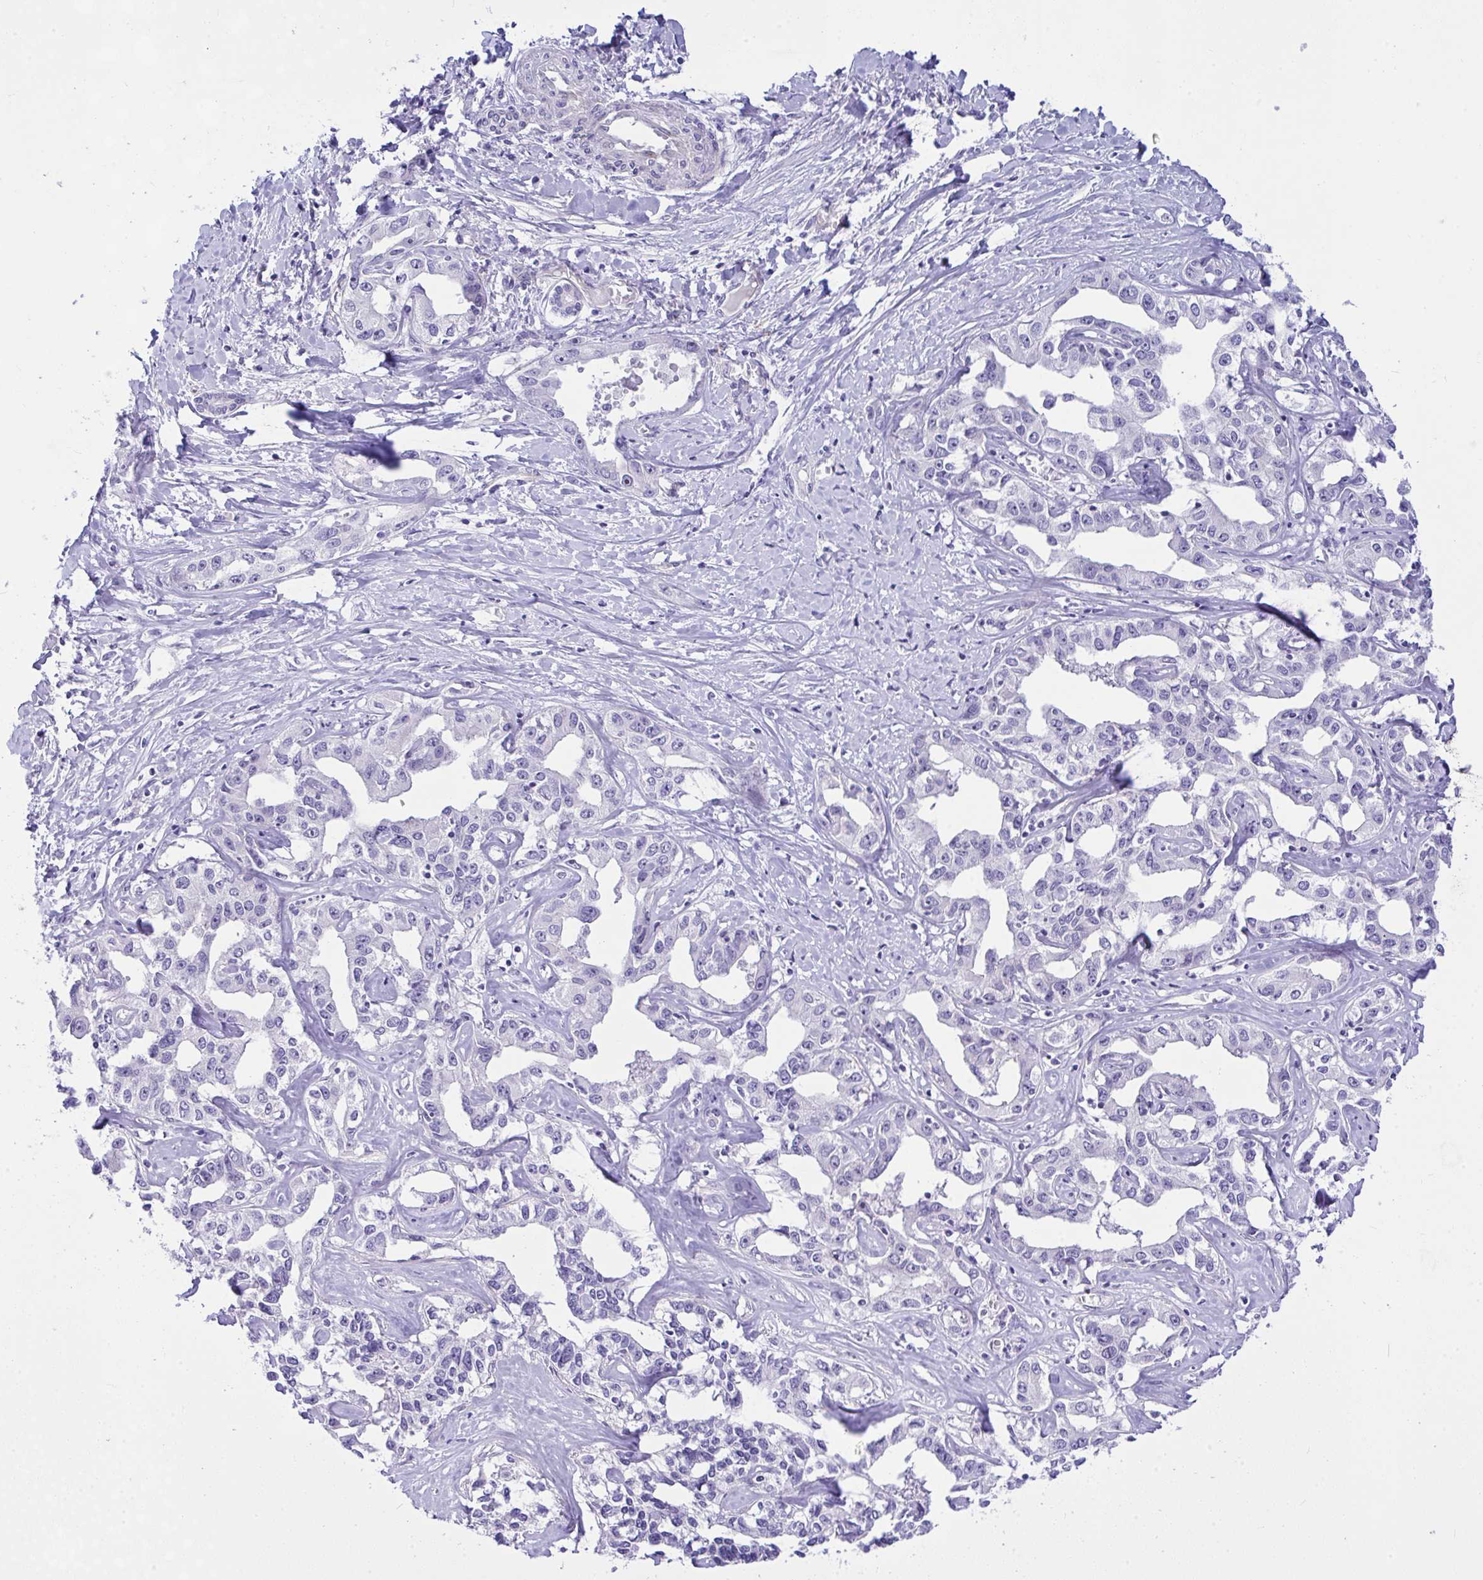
{"staining": {"intensity": "negative", "quantity": "none", "location": "none"}, "tissue": "liver cancer", "cell_type": "Tumor cells", "image_type": "cancer", "snomed": [{"axis": "morphology", "description": "Cholangiocarcinoma"}, {"axis": "topography", "description": "Liver"}], "caption": "This is an IHC histopathology image of cholangiocarcinoma (liver). There is no staining in tumor cells.", "gene": "NFXL1", "patient": {"sex": "male", "age": 59}}